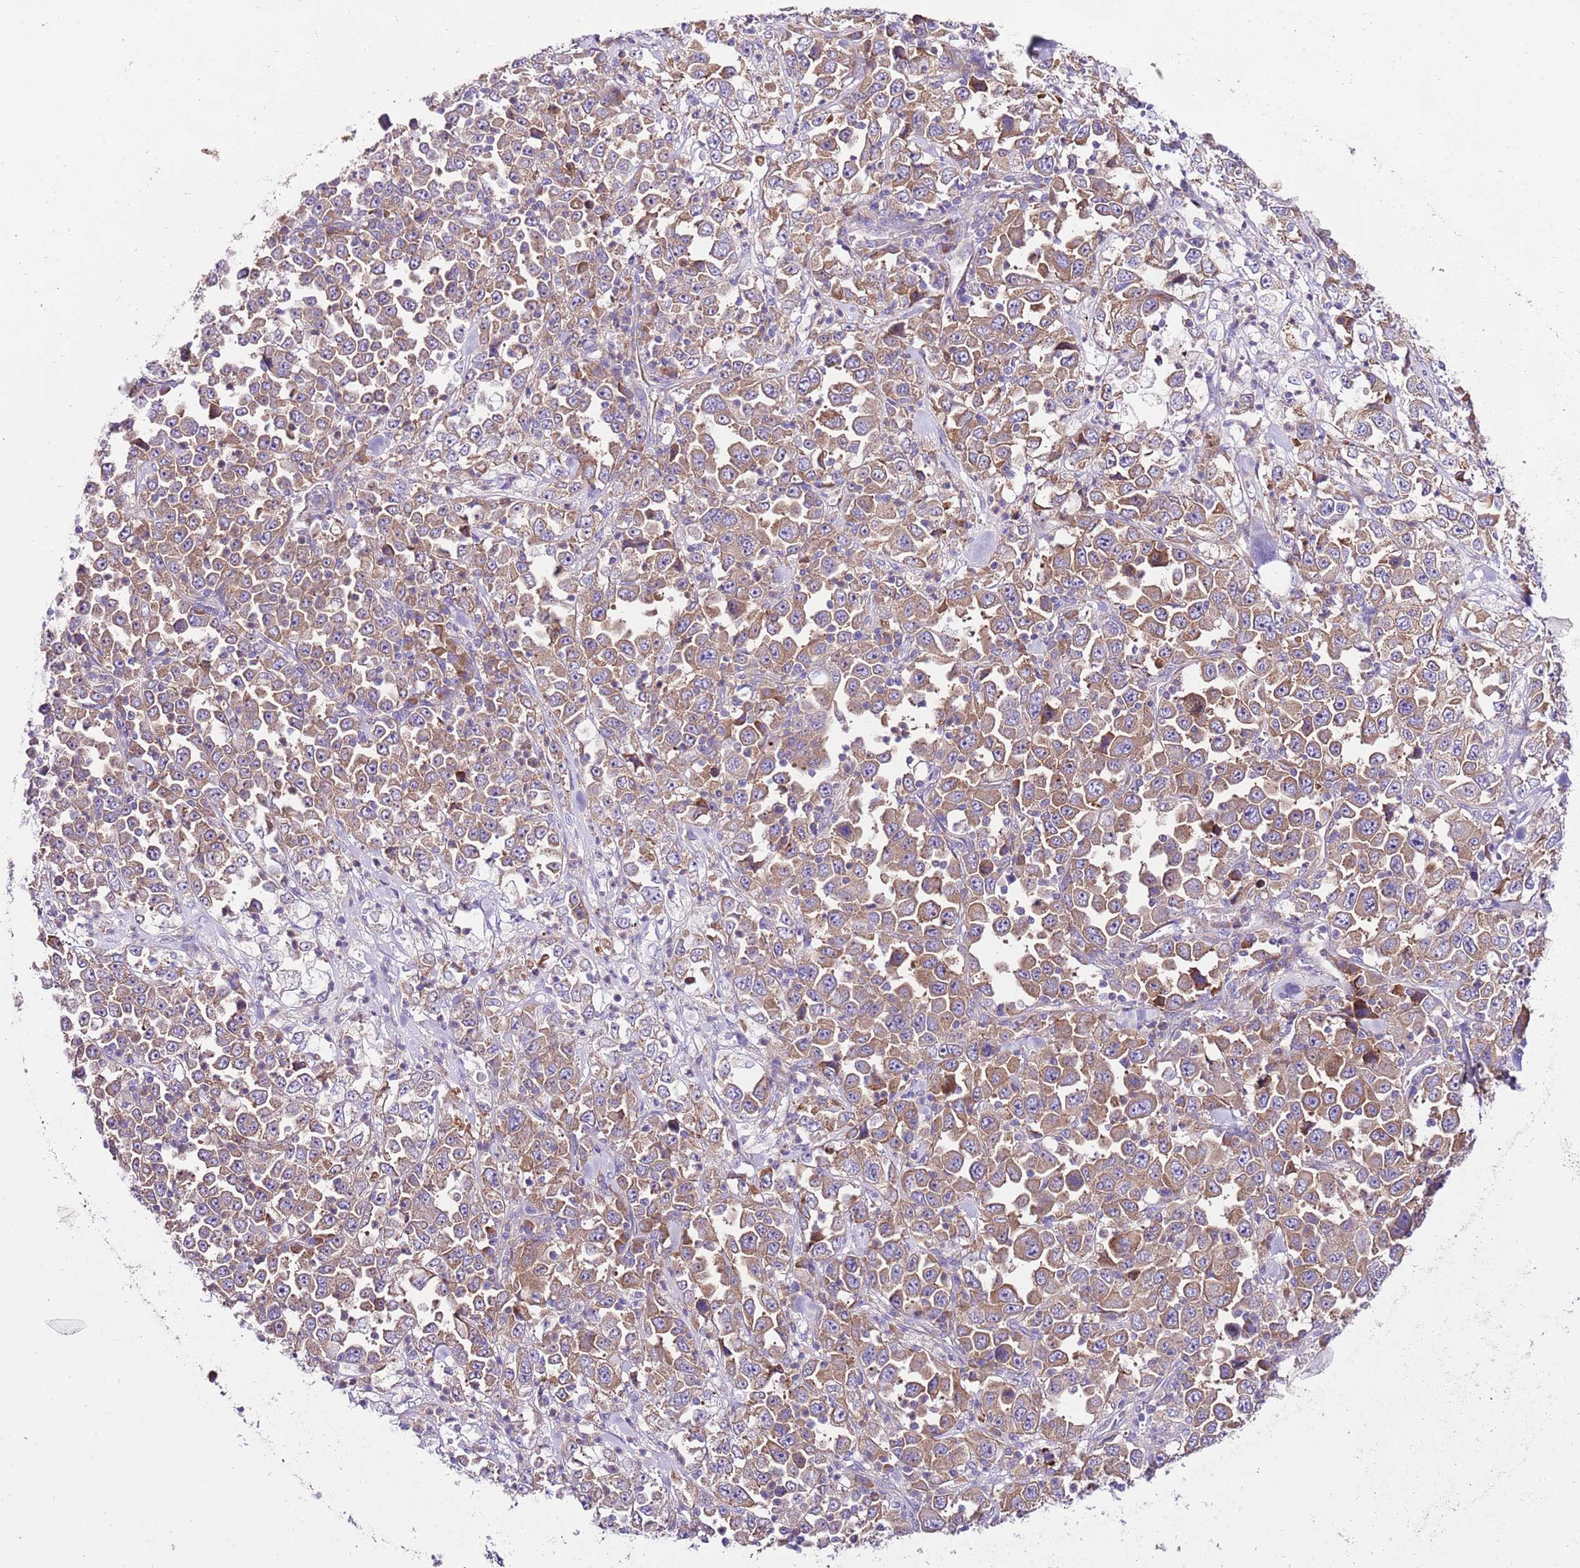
{"staining": {"intensity": "moderate", "quantity": ">75%", "location": "cytoplasmic/membranous"}, "tissue": "stomach cancer", "cell_type": "Tumor cells", "image_type": "cancer", "snomed": [{"axis": "morphology", "description": "Normal tissue, NOS"}, {"axis": "morphology", "description": "Adenocarcinoma, NOS"}, {"axis": "topography", "description": "Stomach, upper"}, {"axis": "topography", "description": "Stomach"}], "caption": "Immunohistochemistry (IHC) of human stomach cancer (adenocarcinoma) shows medium levels of moderate cytoplasmic/membranous positivity in approximately >75% of tumor cells.", "gene": "RPS10", "patient": {"sex": "male", "age": 59}}